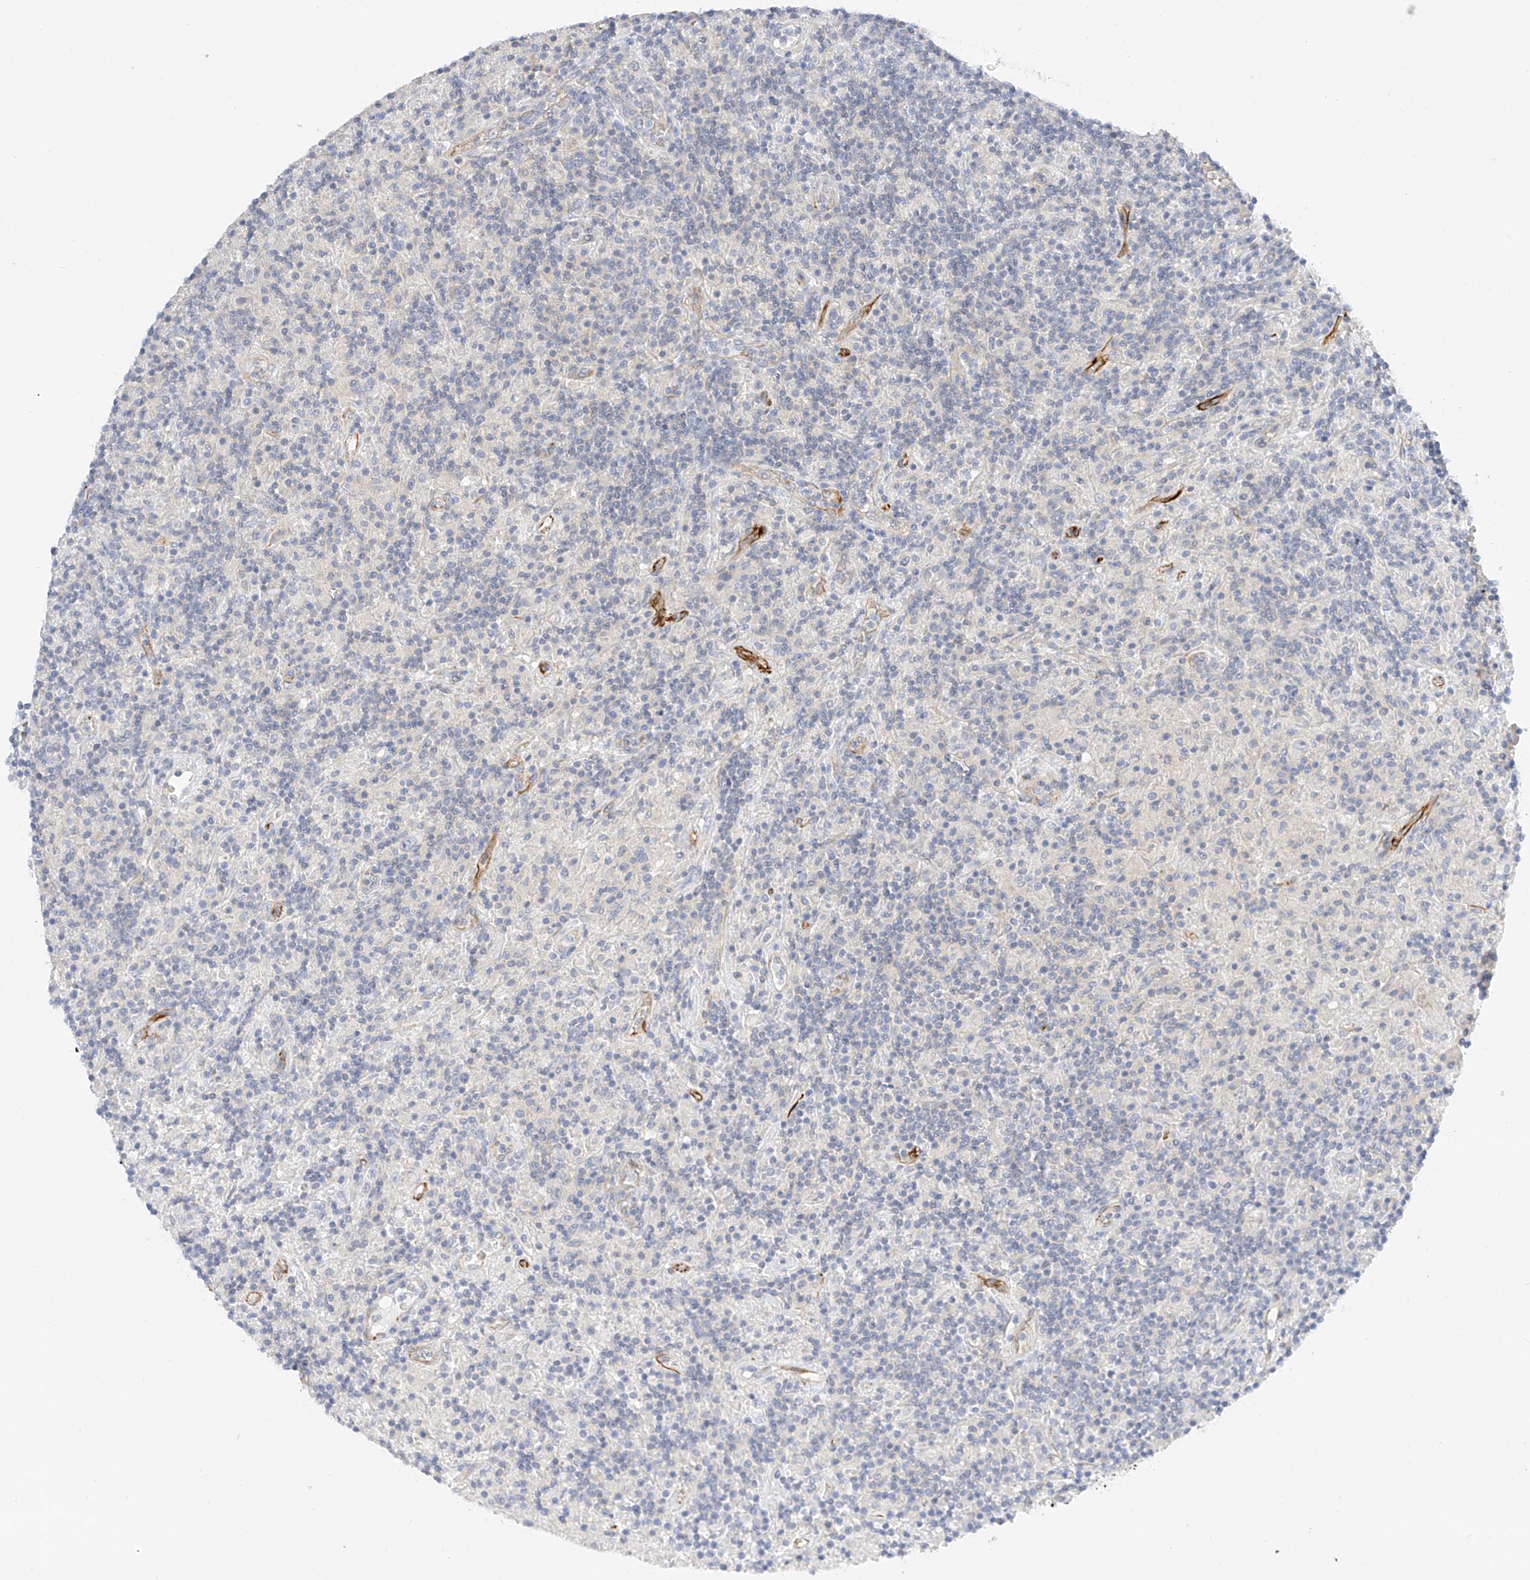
{"staining": {"intensity": "negative", "quantity": "none", "location": "none"}, "tissue": "lymphoma", "cell_type": "Tumor cells", "image_type": "cancer", "snomed": [{"axis": "morphology", "description": "Hodgkin's disease, NOS"}, {"axis": "topography", "description": "Lymph node"}], "caption": "Tumor cells are negative for protein expression in human lymphoma.", "gene": "CDCP2", "patient": {"sex": "male", "age": 70}}